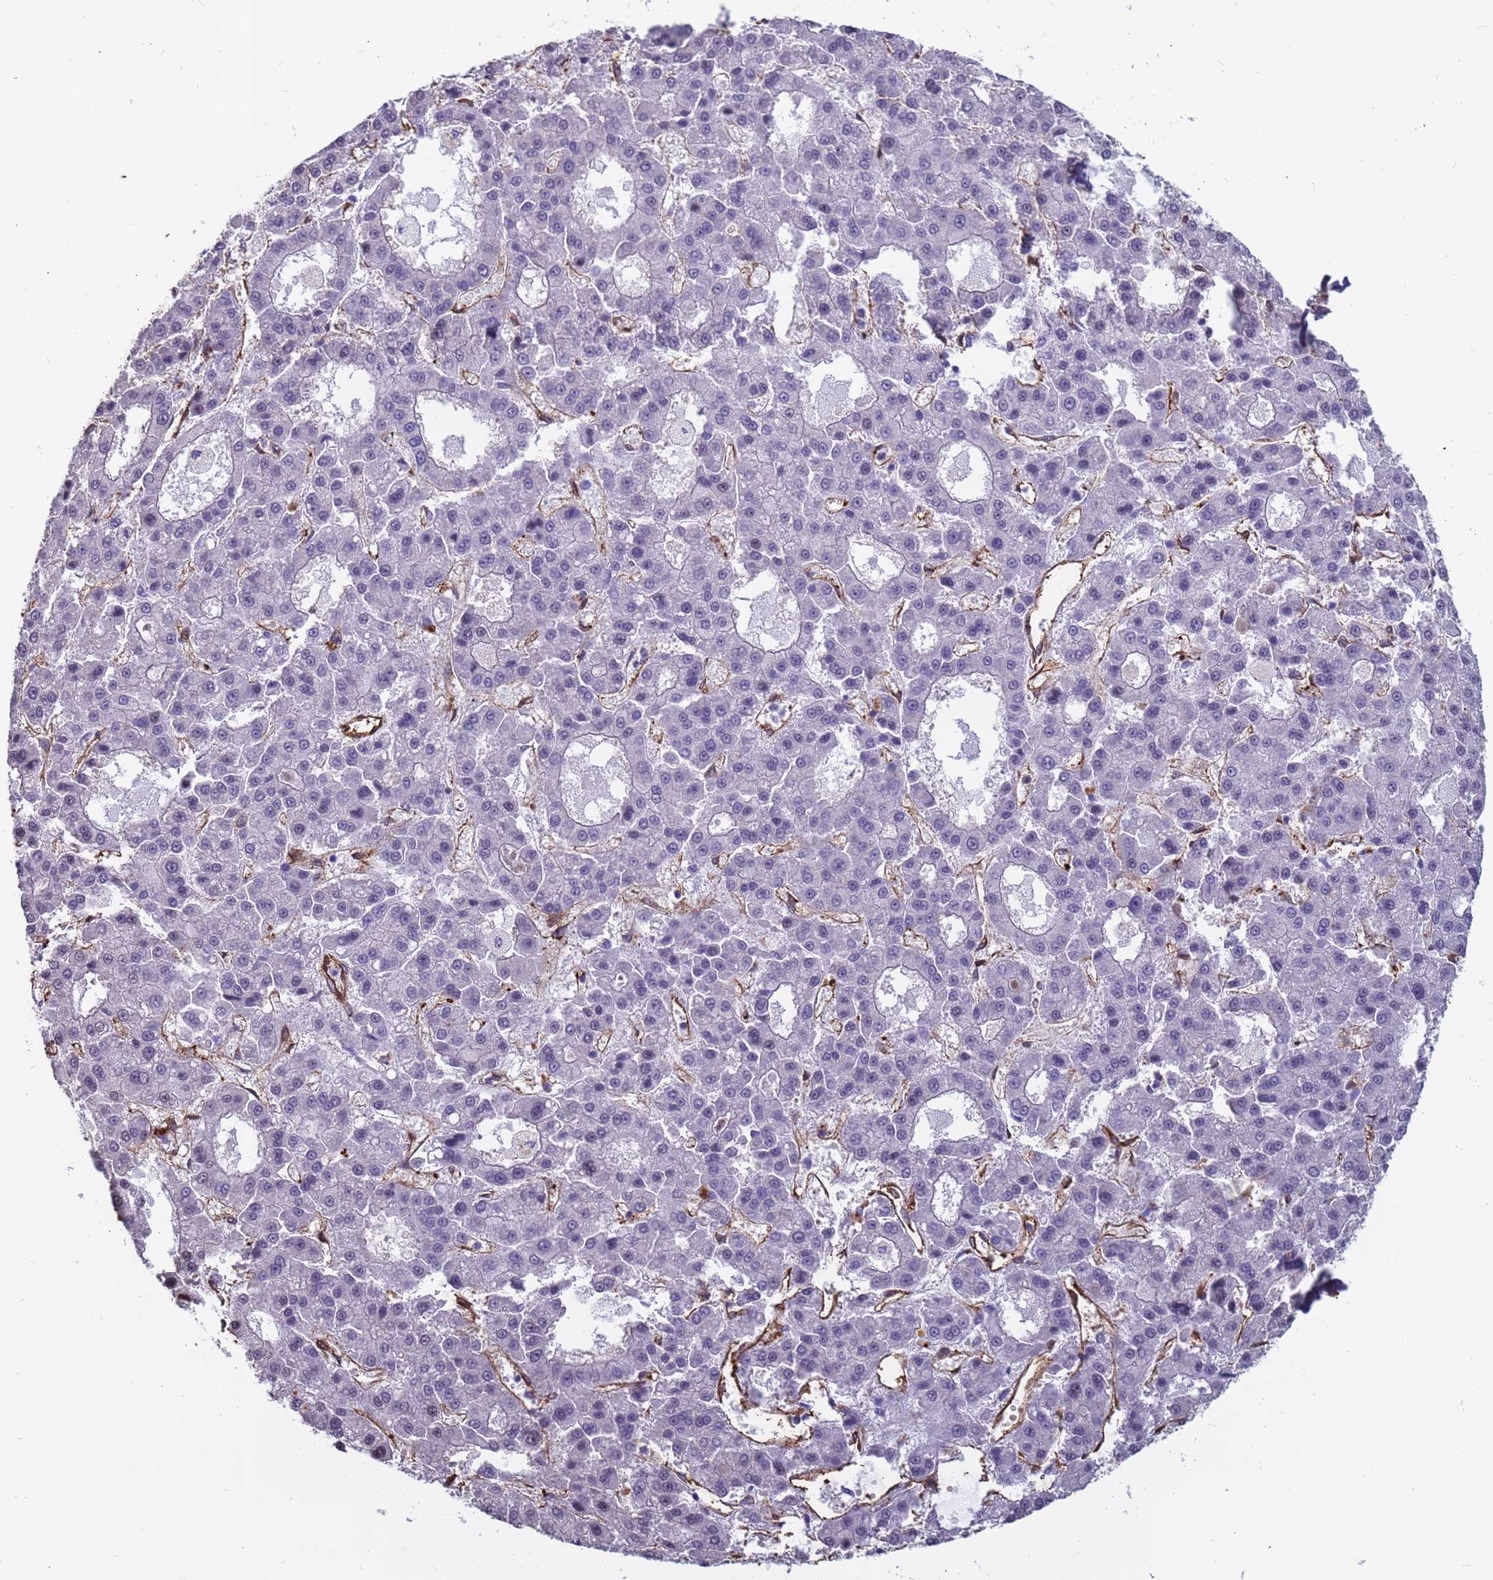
{"staining": {"intensity": "negative", "quantity": "none", "location": "none"}, "tissue": "liver cancer", "cell_type": "Tumor cells", "image_type": "cancer", "snomed": [{"axis": "morphology", "description": "Carcinoma, Hepatocellular, NOS"}, {"axis": "topography", "description": "Liver"}], "caption": "Immunohistochemistry photomicrograph of hepatocellular carcinoma (liver) stained for a protein (brown), which exhibits no positivity in tumor cells.", "gene": "EHD2", "patient": {"sex": "male", "age": 70}}